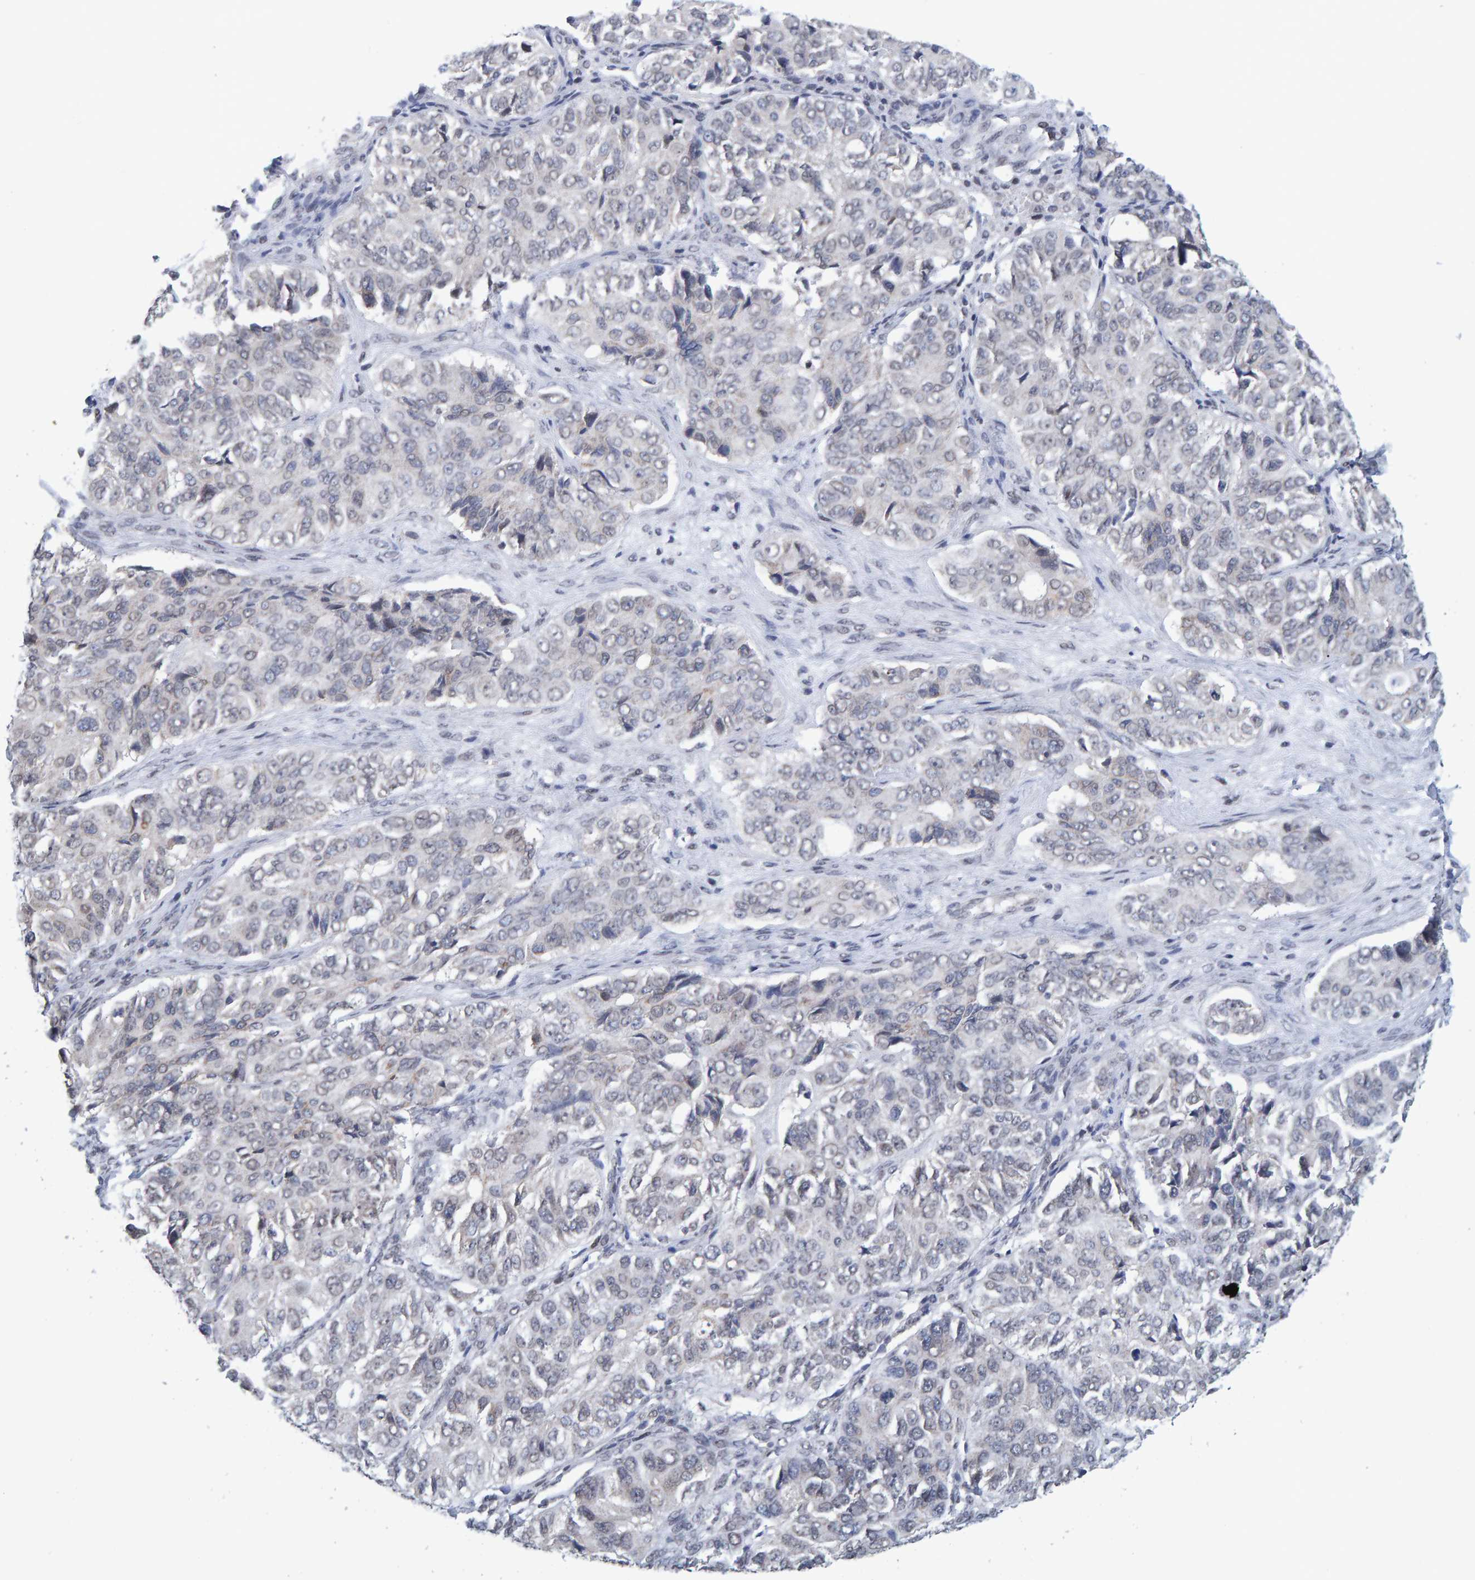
{"staining": {"intensity": "negative", "quantity": "none", "location": "none"}, "tissue": "ovarian cancer", "cell_type": "Tumor cells", "image_type": "cancer", "snomed": [{"axis": "morphology", "description": "Carcinoma, endometroid"}, {"axis": "topography", "description": "Ovary"}], "caption": "Immunohistochemistry (IHC) of ovarian cancer exhibits no staining in tumor cells.", "gene": "USP43", "patient": {"sex": "female", "age": 51}}